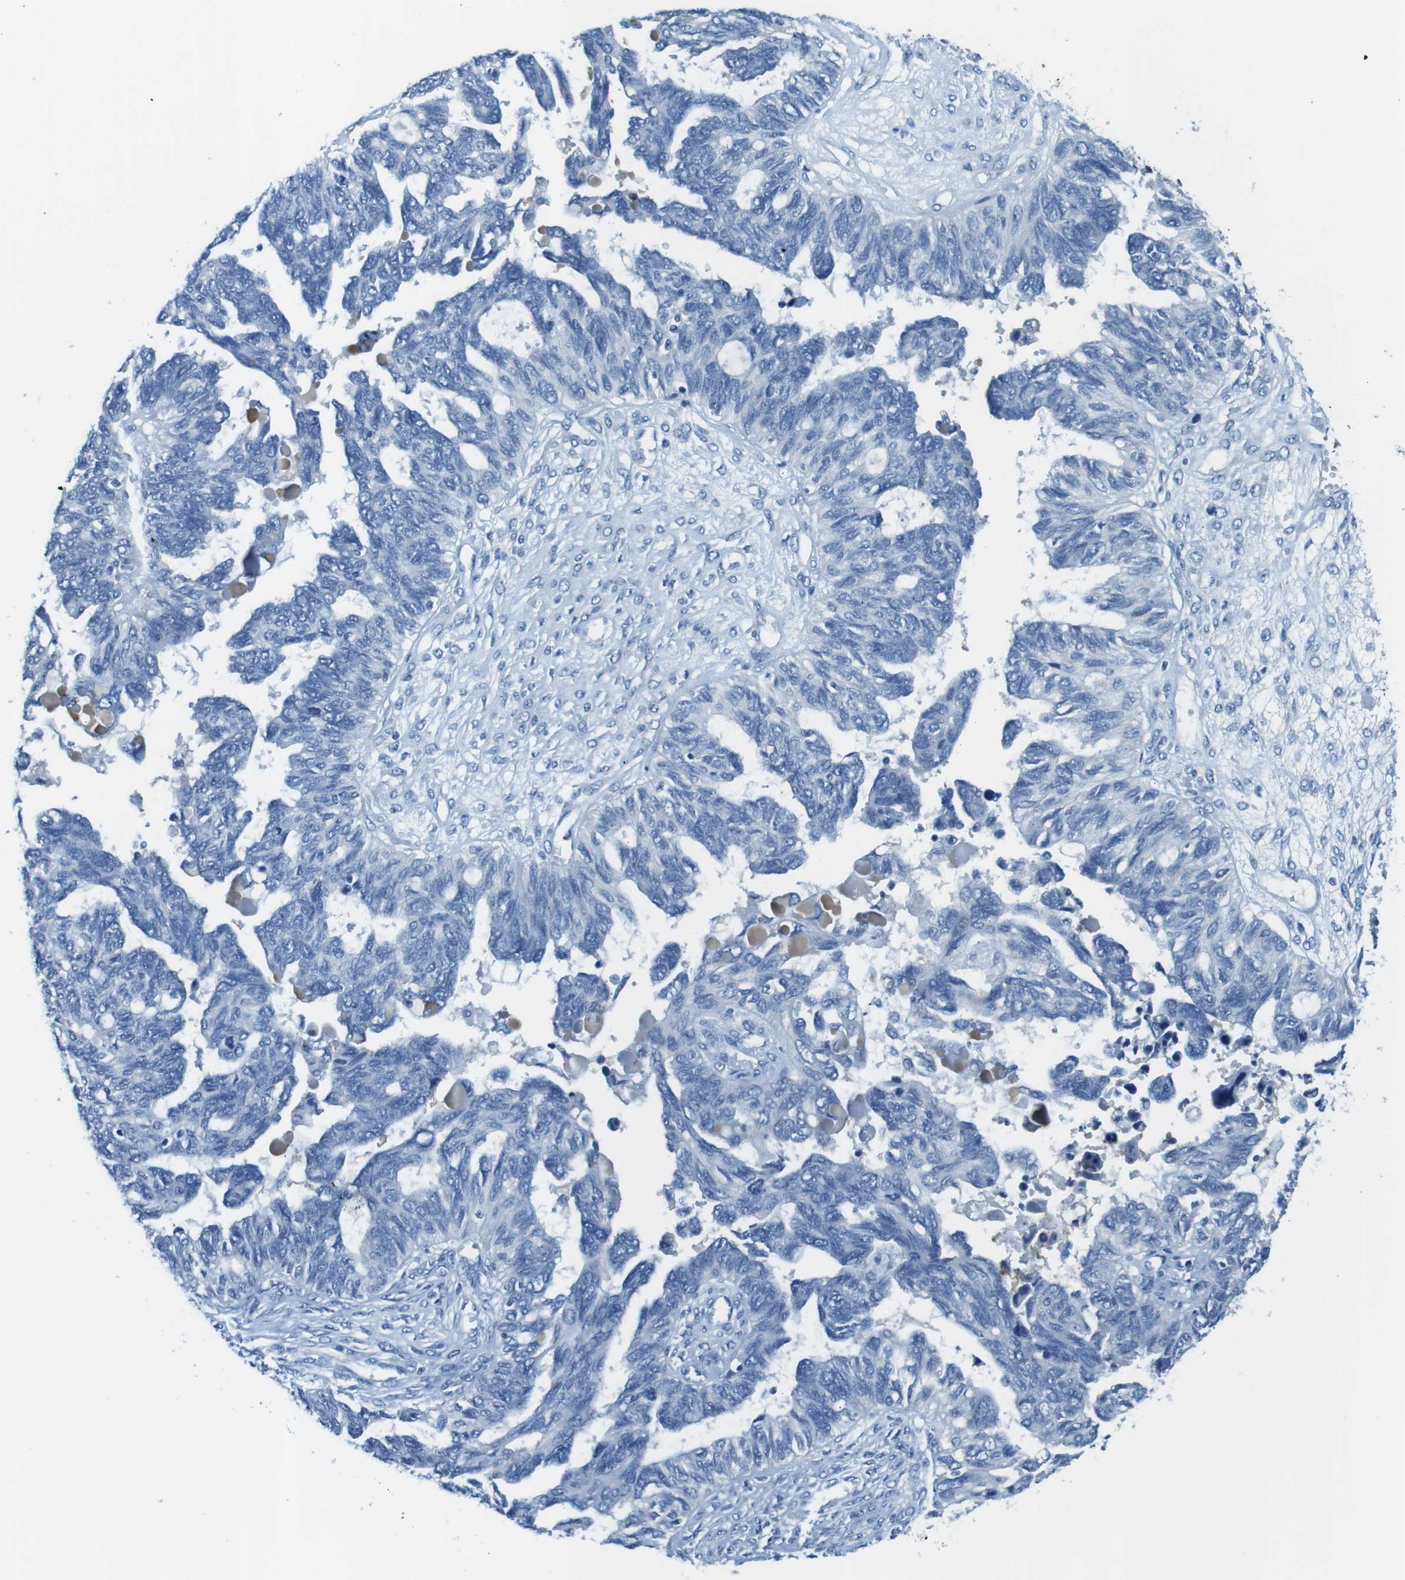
{"staining": {"intensity": "negative", "quantity": "none", "location": "none"}, "tissue": "ovarian cancer", "cell_type": "Tumor cells", "image_type": "cancer", "snomed": [{"axis": "morphology", "description": "Cystadenocarcinoma, serous, NOS"}, {"axis": "topography", "description": "Ovary"}], "caption": "Immunohistochemistry (IHC) micrograph of ovarian cancer stained for a protein (brown), which exhibits no positivity in tumor cells.", "gene": "SLC35A3", "patient": {"sex": "female", "age": 79}}